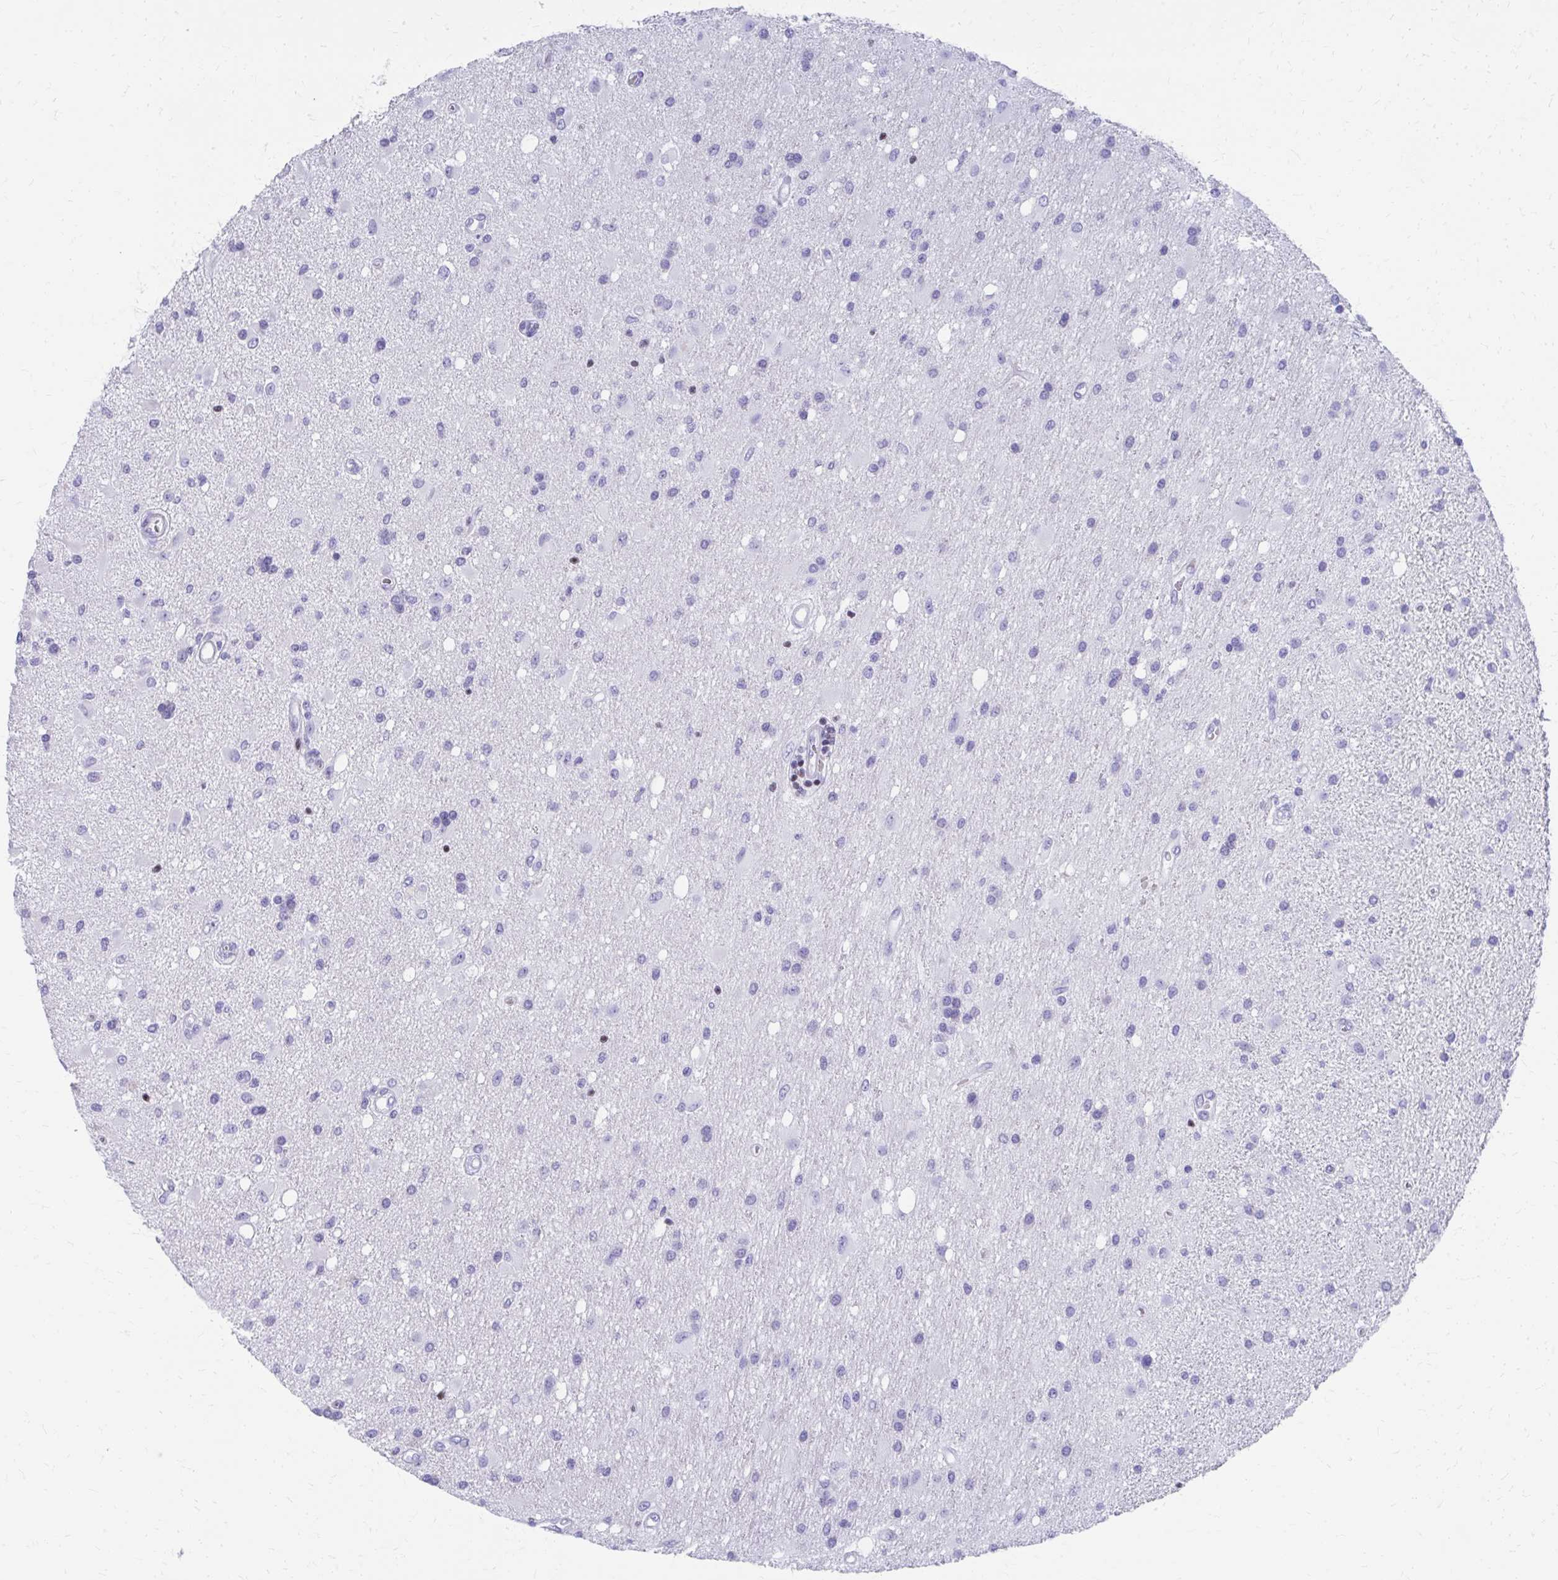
{"staining": {"intensity": "negative", "quantity": "none", "location": "none"}, "tissue": "glioma", "cell_type": "Tumor cells", "image_type": "cancer", "snomed": [{"axis": "morphology", "description": "Glioma, malignant, High grade"}, {"axis": "topography", "description": "Brain"}], "caption": "A micrograph of high-grade glioma (malignant) stained for a protein exhibits no brown staining in tumor cells.", "gene": "RUNX3", "patient": {"sex": "male", "age": 67}}